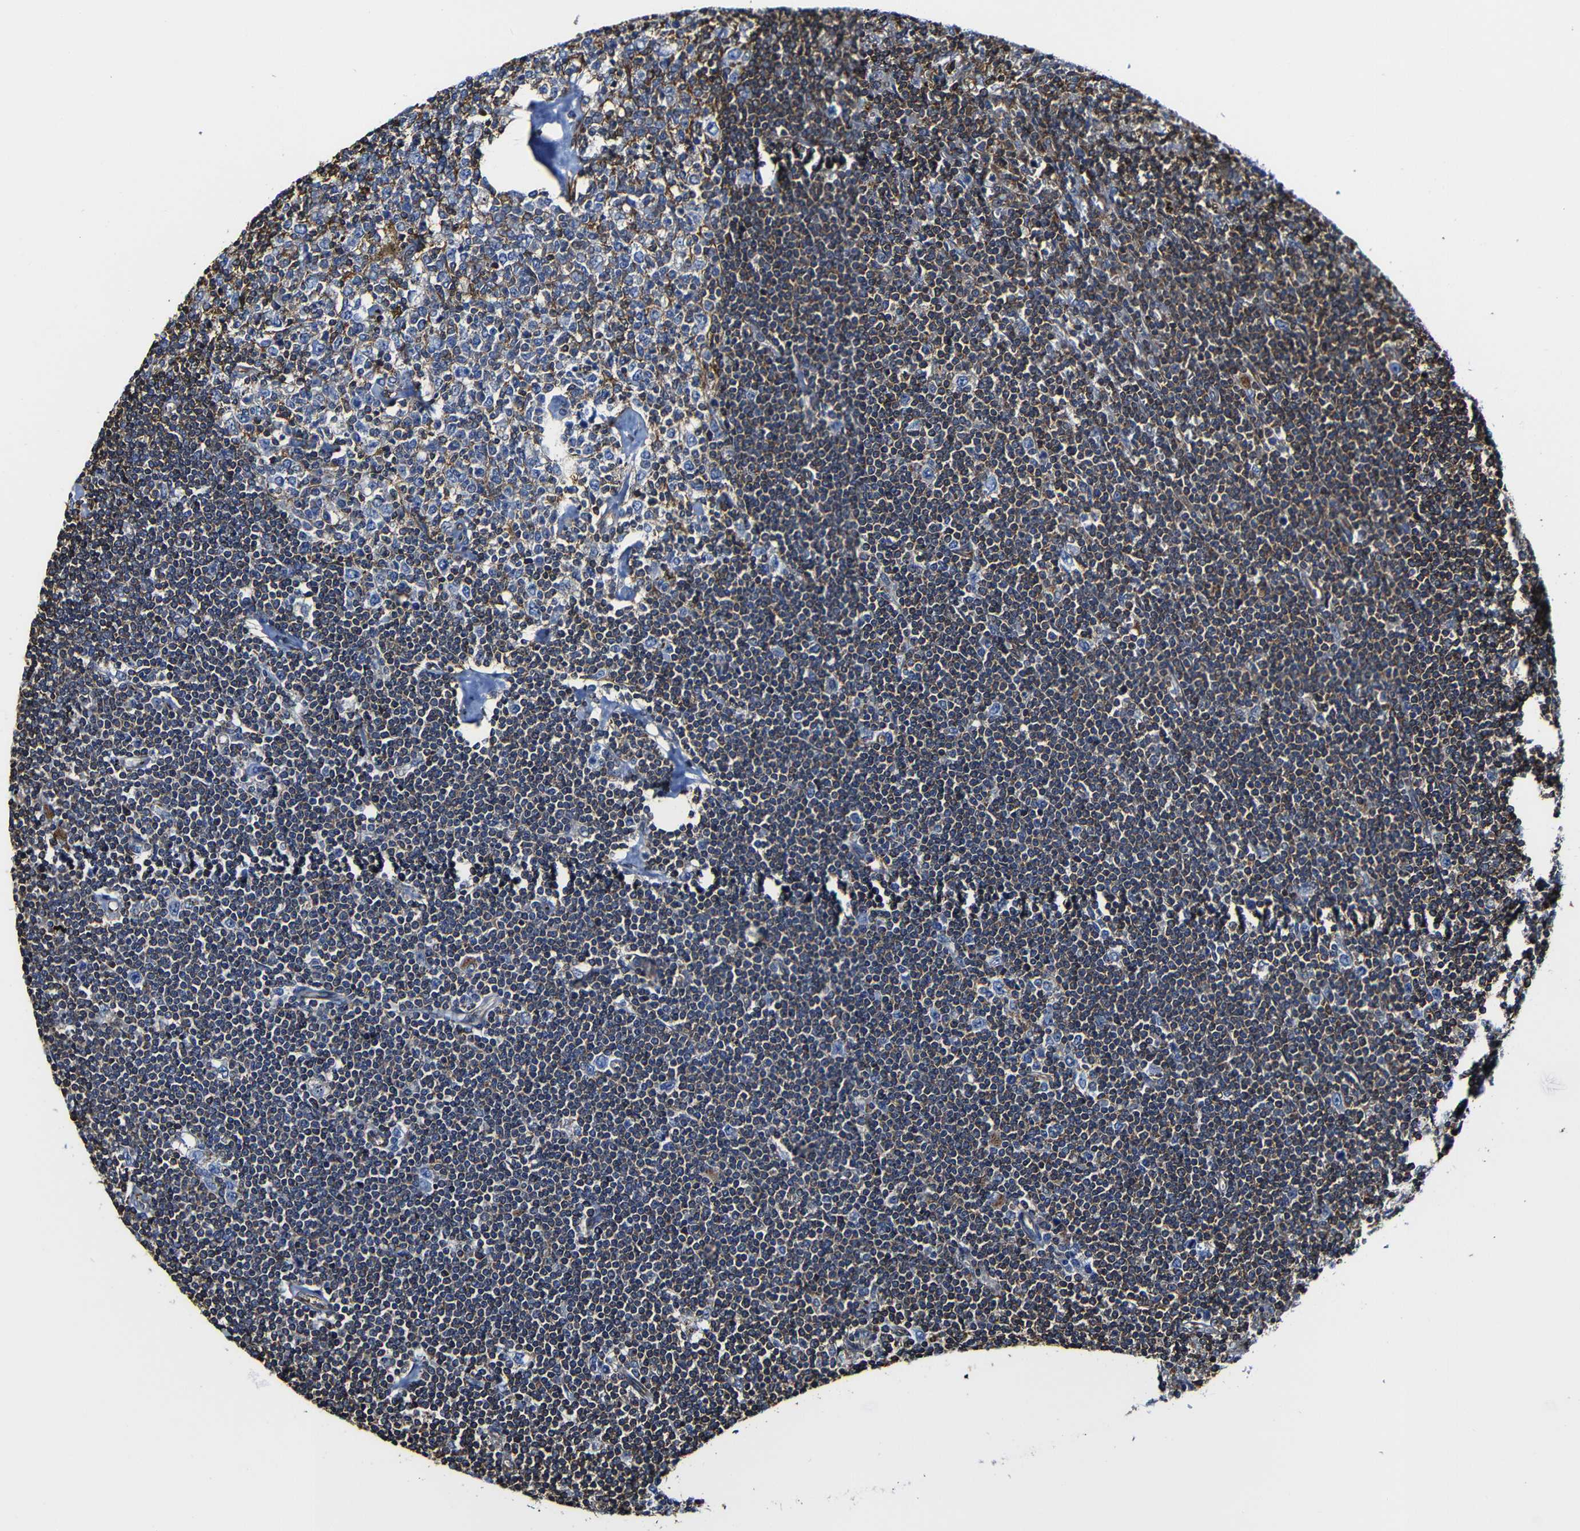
{"staining": {"intensity": "moderate", "quantity": "25%-75%", "location": "cytoplasmic/membranous"}, "tissue": "lymphoma", "cell_type": "Tumor cells", "image_type": "cancer", "snomed": [{"axis": "morphology", "description": "Malignant lymphoma, non-Hodgkin's type, Low grade"}, {"axis": "topography", "description": "Spleen"}], "caption": "Tumor cells demonstrate medium levels of moderate cytoplasmic/membranous expression in about 25%-75% of cells in human lymphoma. The protein is stained brown, and the nuclei are stained in blue (DAB IHC with brightfield microscopy, high magnification).", "gene": "MSN", "patient": {"sex": "male", "age": 76}}